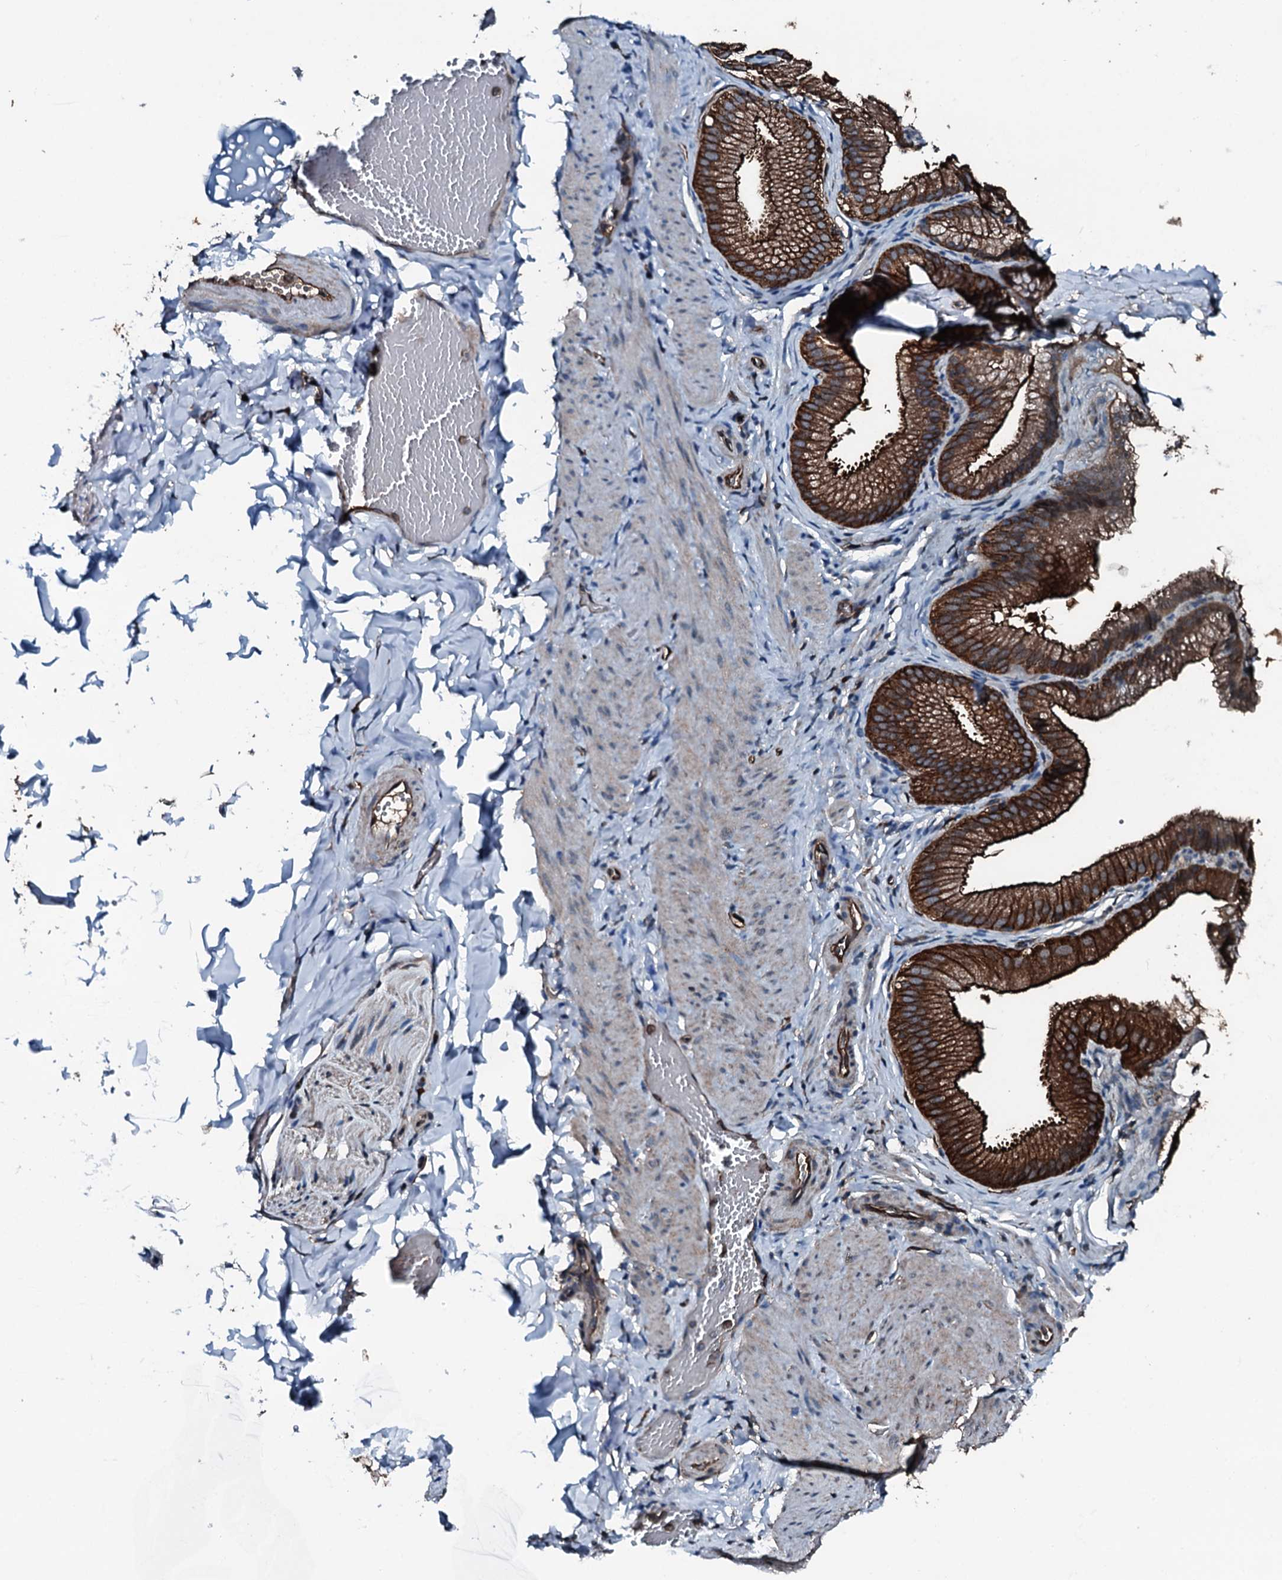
{"staining": {"intensity": "moderate", "quantity": "25%-75%", "location": "cytoplasmic/membranous"}, "tissue": "adipose tissue", "cell_type": "Adipocytes", "image_type": "normal", "snomed": [{"axis": "morphology", "description": "Normal tissue, NOS"}, {"axis": "topography", "description": "Gallbladder"}, {"axis": "topography", "description": "Peripheral nerve tissue"}], "caption": "Adipose tissue stained with IHC displays moderate cytoplasmic/membranous expression in approximately 25%-75% of adipocytes.", "gene": "SLC25A38", "patient": {"sex": "male", "age": 38}}